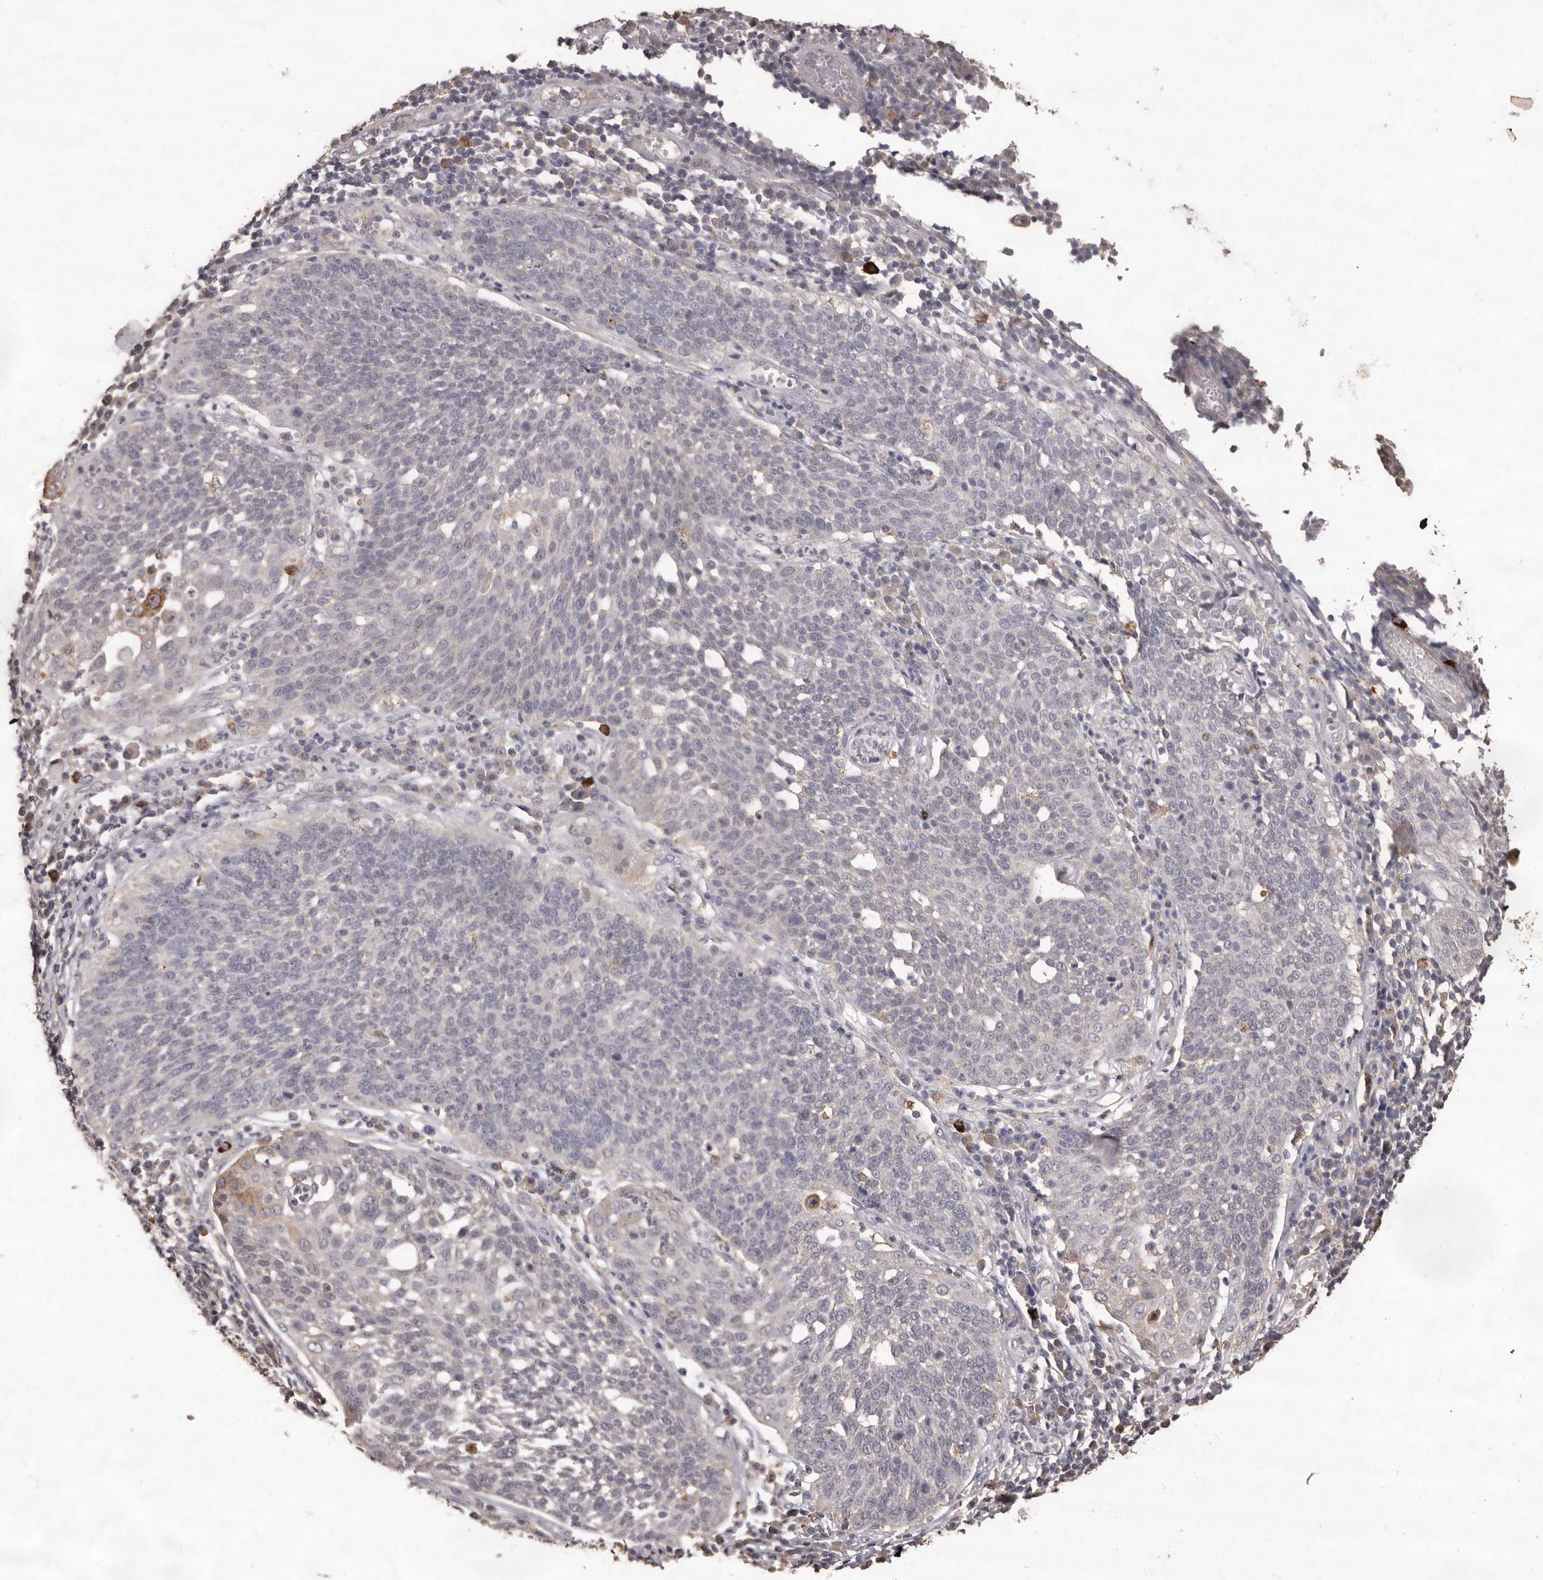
{"staining": {"intensity": "strong", "quantity": "<25%", "location": "cytoplasmic/membranous"}, "tissue": "cervical cancer", "cell_type": "Tumor cells", "image_type": "cancer", "snomed": [{"axis": "morphology", "description": "Squamous cell carcinoma, NOS"}, {"axis": "topography", "description": "Cervix"}], "caption": "This image displays IHC staining of human squamous cell carcinoma (cervical), with medium strong cytoplasmic/membranous positivity in about <25% of tumor cells.", "gene": "PRSS27", "patient": {"sex": "female", "age": 34}}